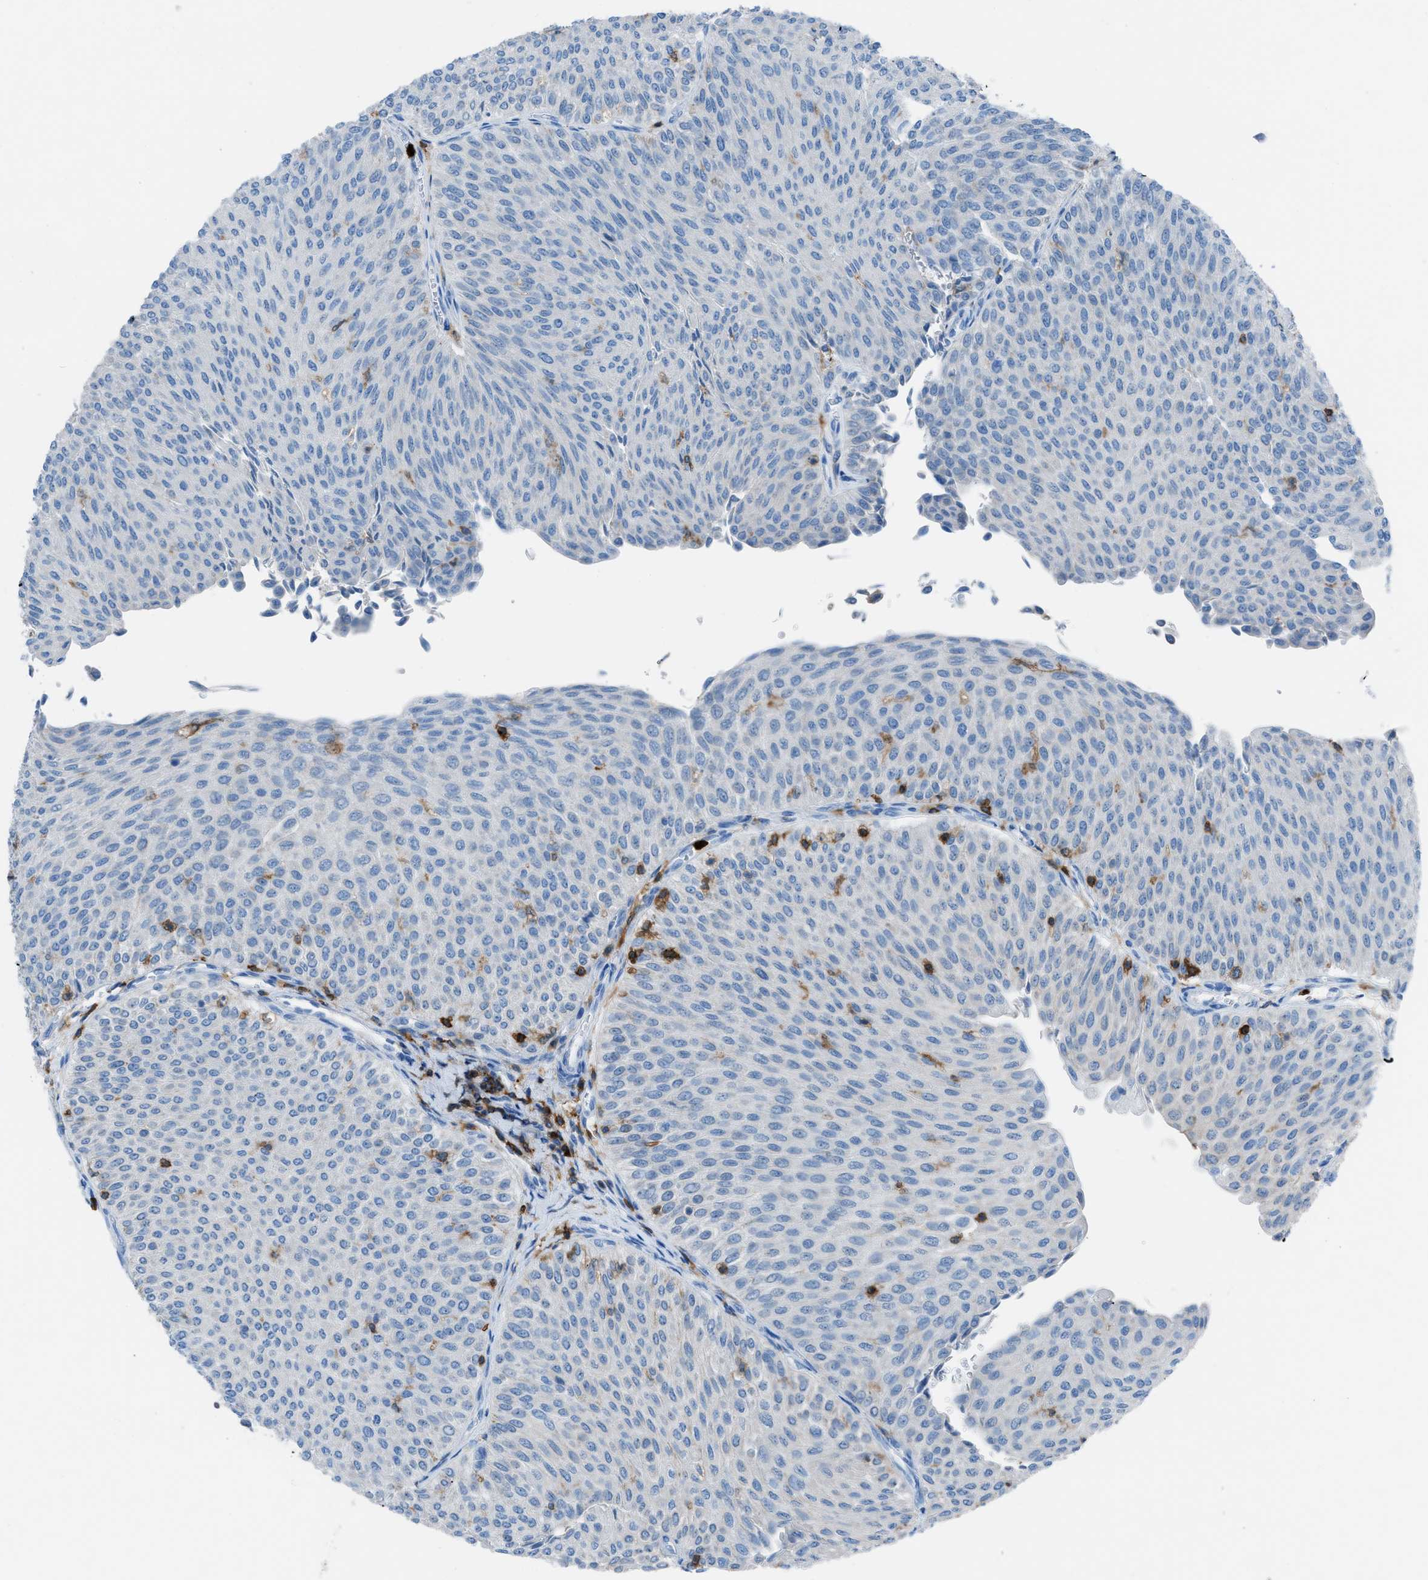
{"staining": {"intensity": "negative", "quantity": "none", "location": "none"}, "tissue": "urothelial cancer", "cell_type": "Tumor cells", "image_type": "cancer", "snomed": [{"axis": "morphology", "description": "Urothelial carcinoma, Low grade"}, {"axis": "topography", "description": "Urinary bladder"}], "caption": "Immunohistochemistry (IHC) micrograph of neoplastic tissue: human urothelial cancer stained with DAB (3,3'-diaminobenzidine) exhibits no significant protein staining in tumor cells. The staining is performed using DAB (3,3'-diaminobenzidine) brown chromogen with nuclei counter-stained in using hematoxylin.", "gene": "ITGB2", "patient": {"sex": "male", "age": 78}}